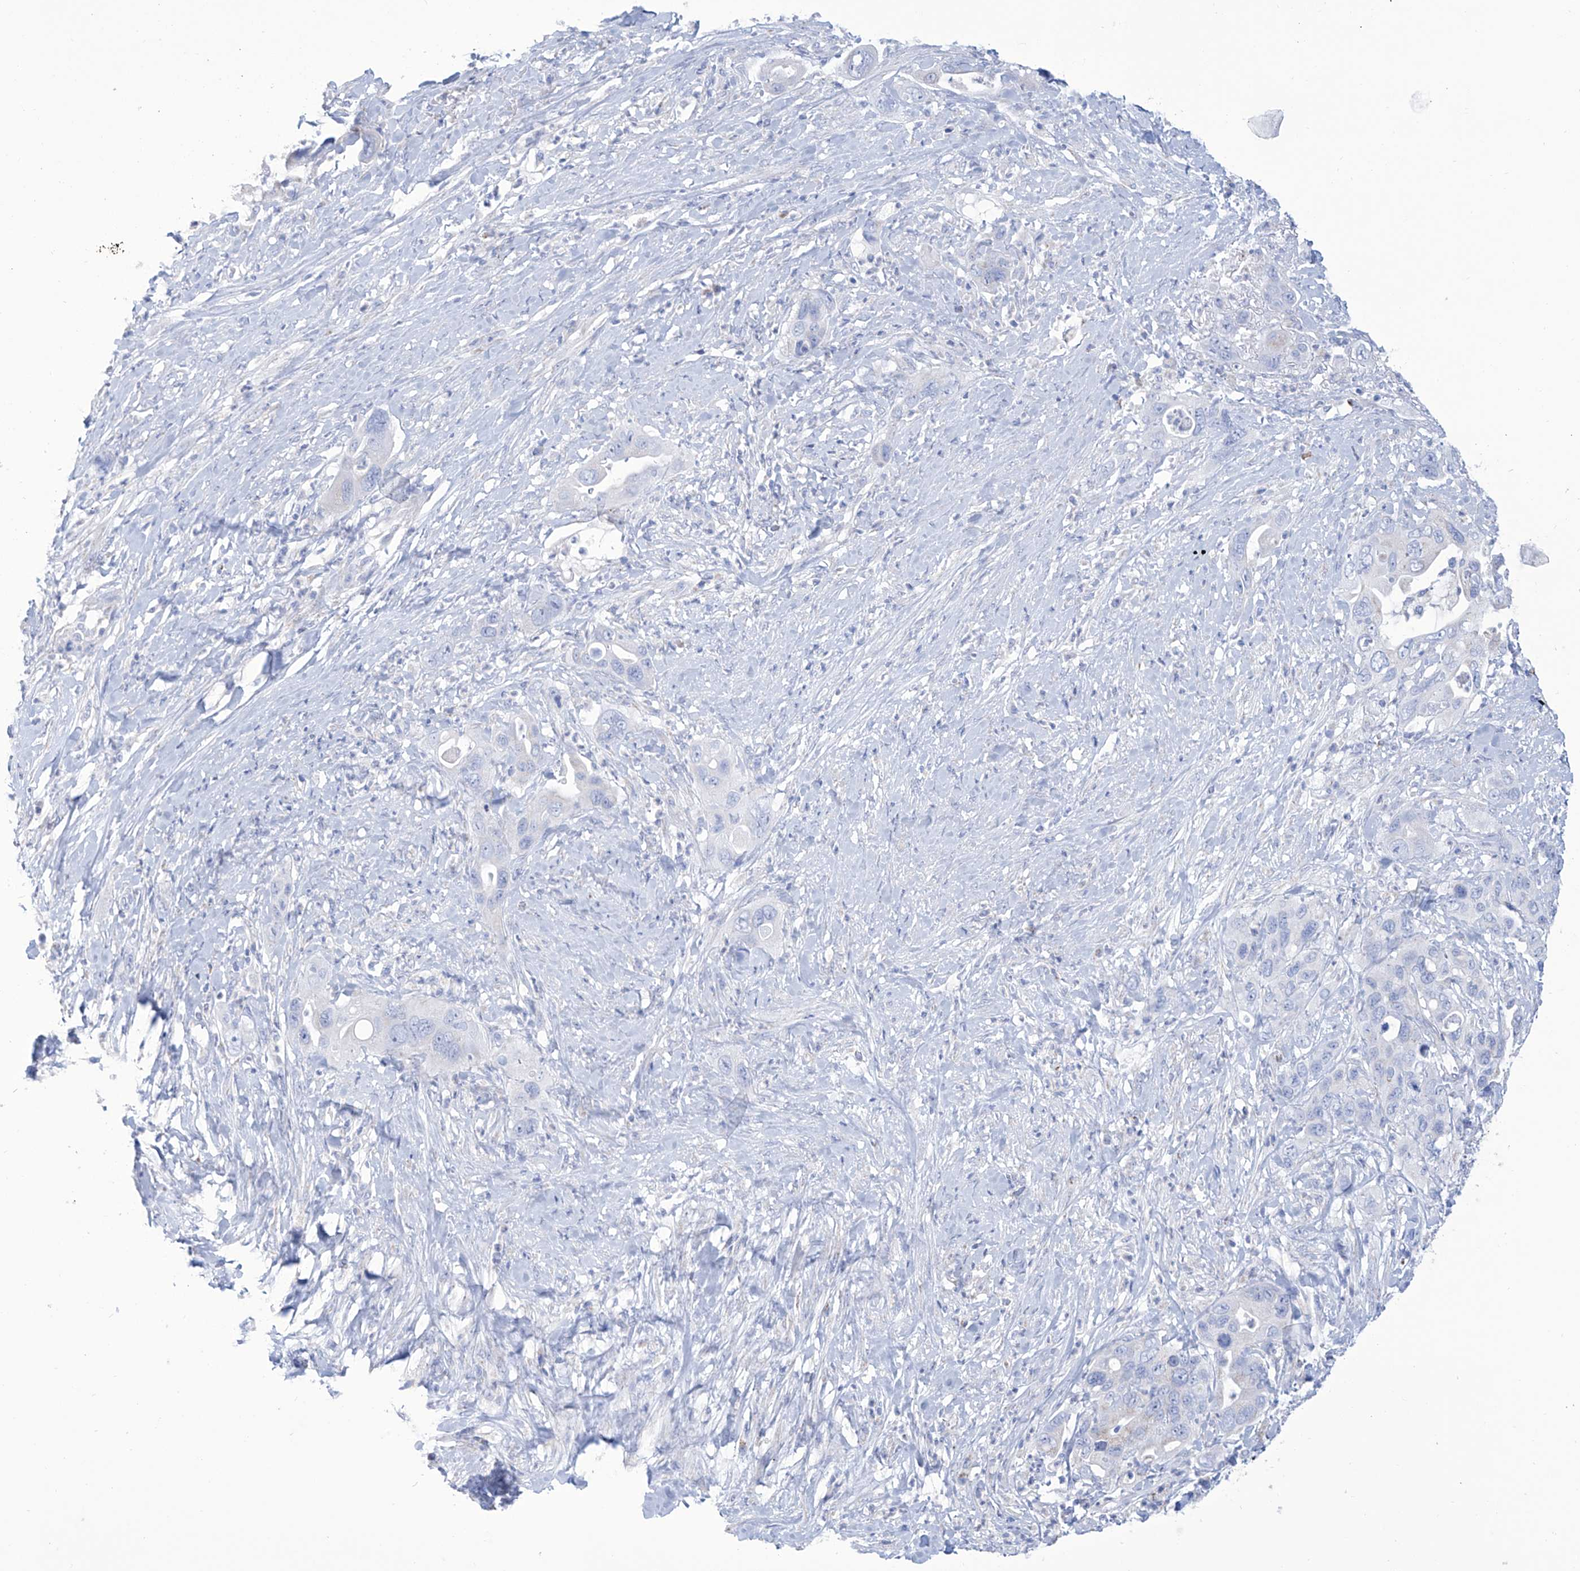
{"staining": {"intensity": "negative", "quantity": "none", "location": "none"}, "tissue": "pancreatic cancer", "cell_type": "Tumor cells", "image_type": "cancer", "snomed": [{"axis": "morphology", "description": "Adenocarcinoma, NOS"}, {"axis": "topography", "description": "Pancreas"}], "caption": "Human adenocarcinoma (pancreatic) stained for a protein using IHC shows no expression in tumor cells.", "gene": "ALDH6A1", "patient": {"sex": "female", "age": 71}}